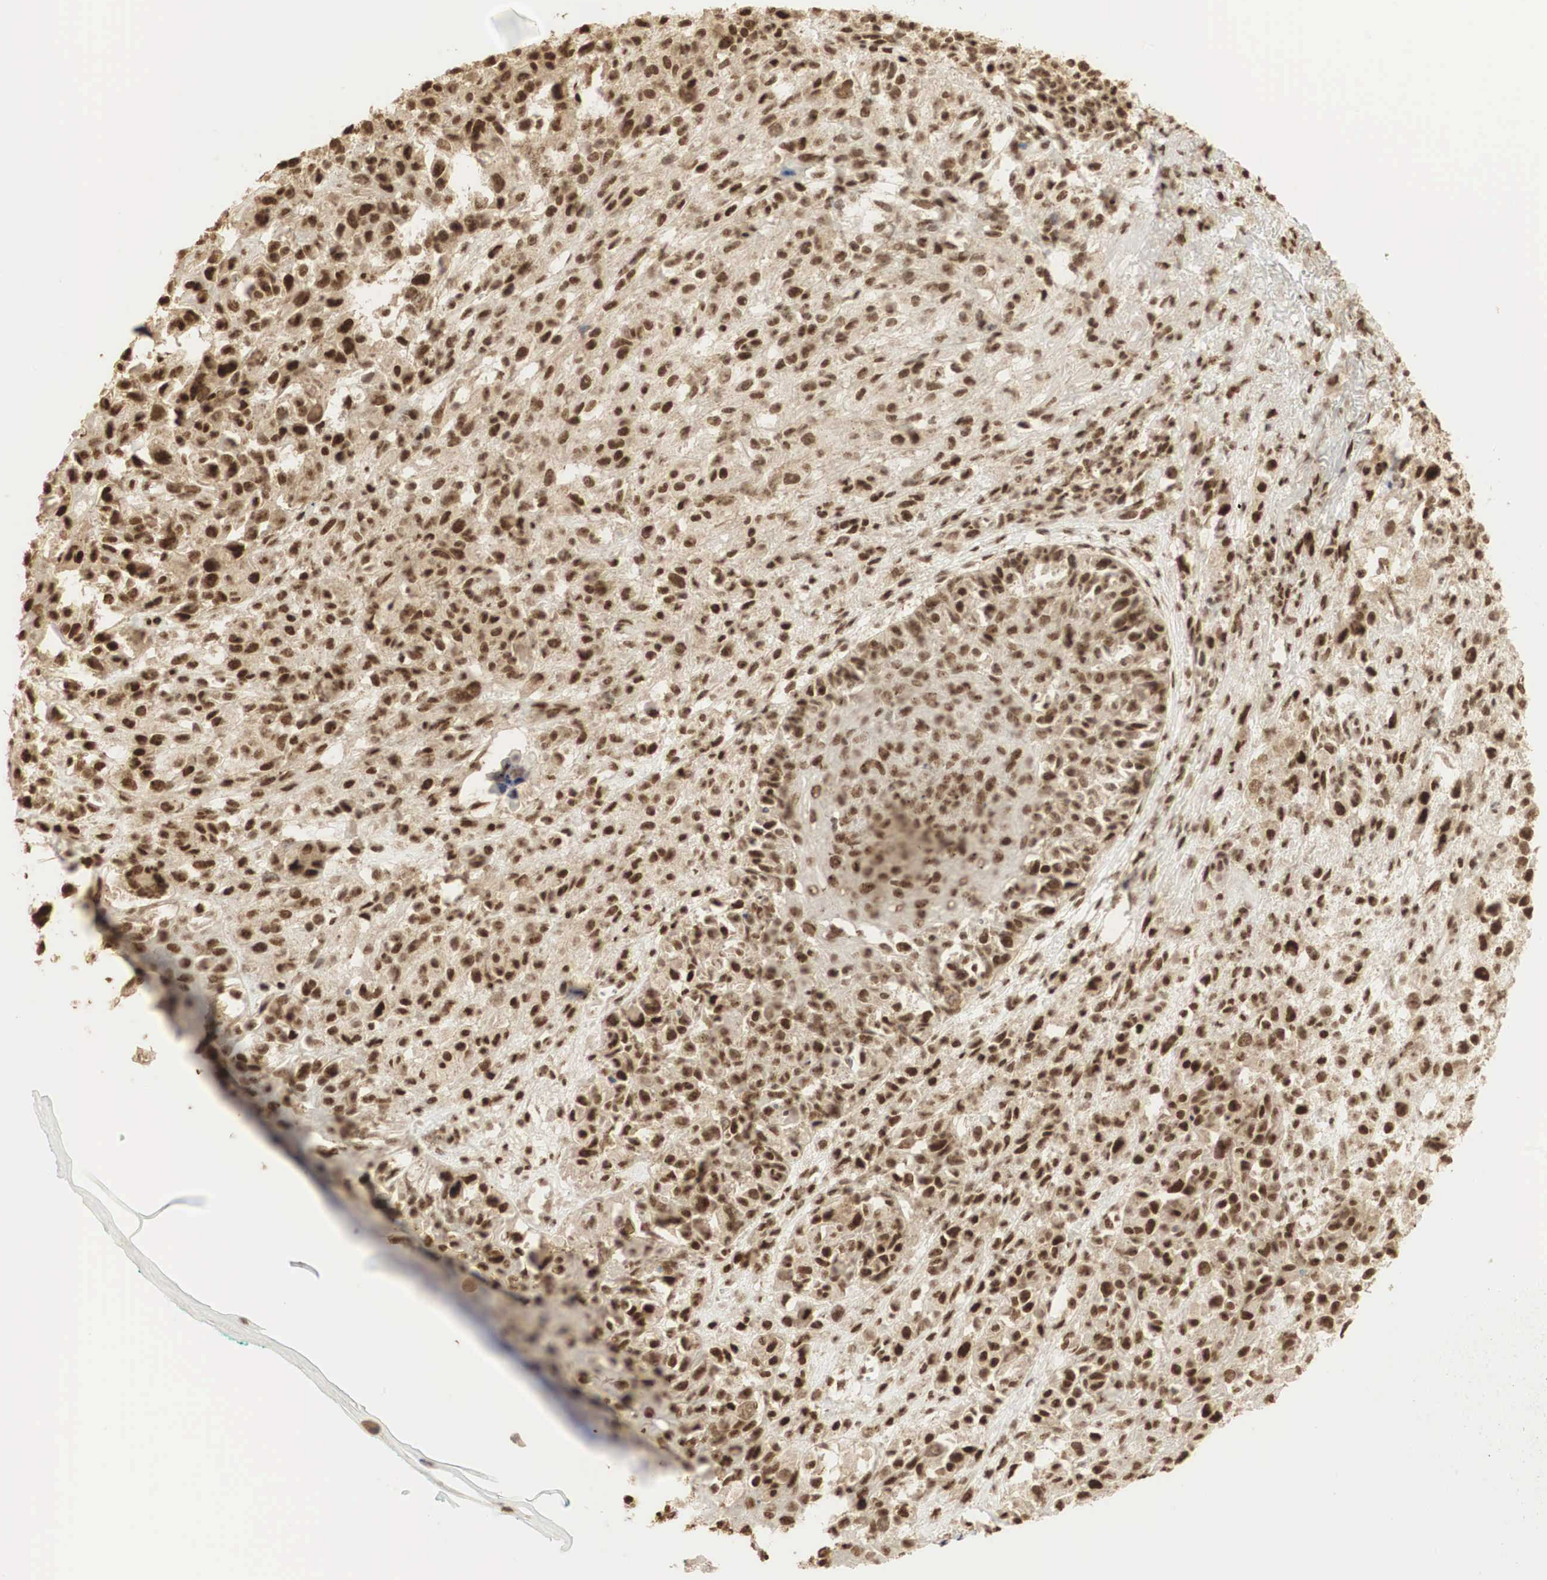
{"staining": {"intensity": "strong", "quantity": ">75%", "location": "cytoplasmic/membranous,nuclear"}, "tissue": "melanoma", "cell_type": "Tumor cells", "image_type": "cancer", "snomed": [{"axis": "morphology", "description": "Malignant melanoma, NOS"}, {"axis": "topography", "description": "Skin"}], "caption": "Protein analysis of malignant melanoma tissue demonstrates strong cytoplasmic/membranous and nuclear positivity in approximately >75% of tumor cells.", "gene": "RNF113A", "patient": {"sex": "male", "age": 80}}